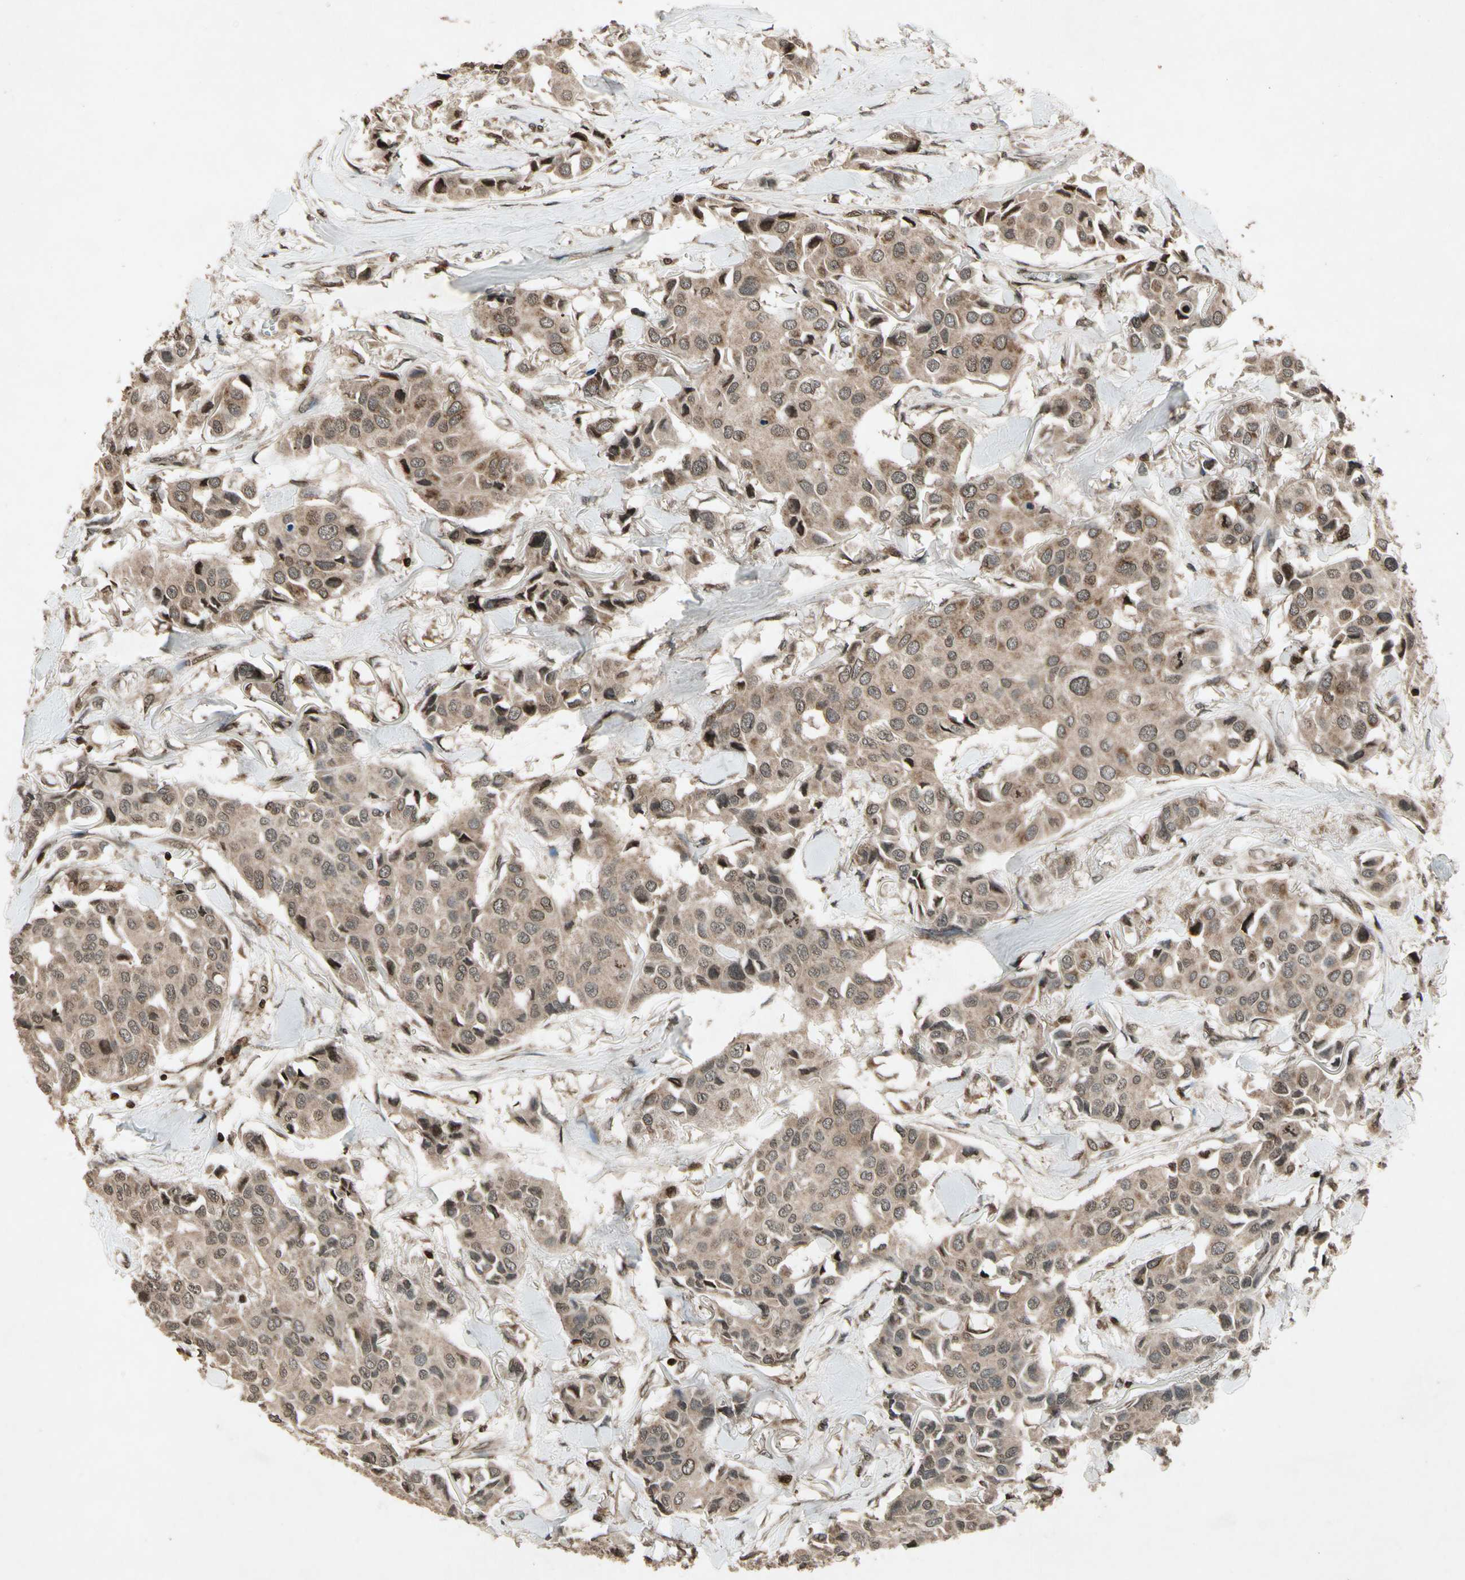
{"staining": {"intensity": "moderate", "quantity": ">75%", "location": "cytoplasmic/membranous"}, "tissue": "breast cancer", "cell_type": "Tumor cells", "image_type": "cancer", "snomed": [{"axis": "morphology", "description": "Duct carcinoma"}, {"axis": "topography", "description": "Breast"}], "caption": "Breast invasive ductal carcinoma stained with a protein marker shows moderate staining in tumor cells.", "gene": "GLRX", "patient": {"sex": "female", "age": 80}}